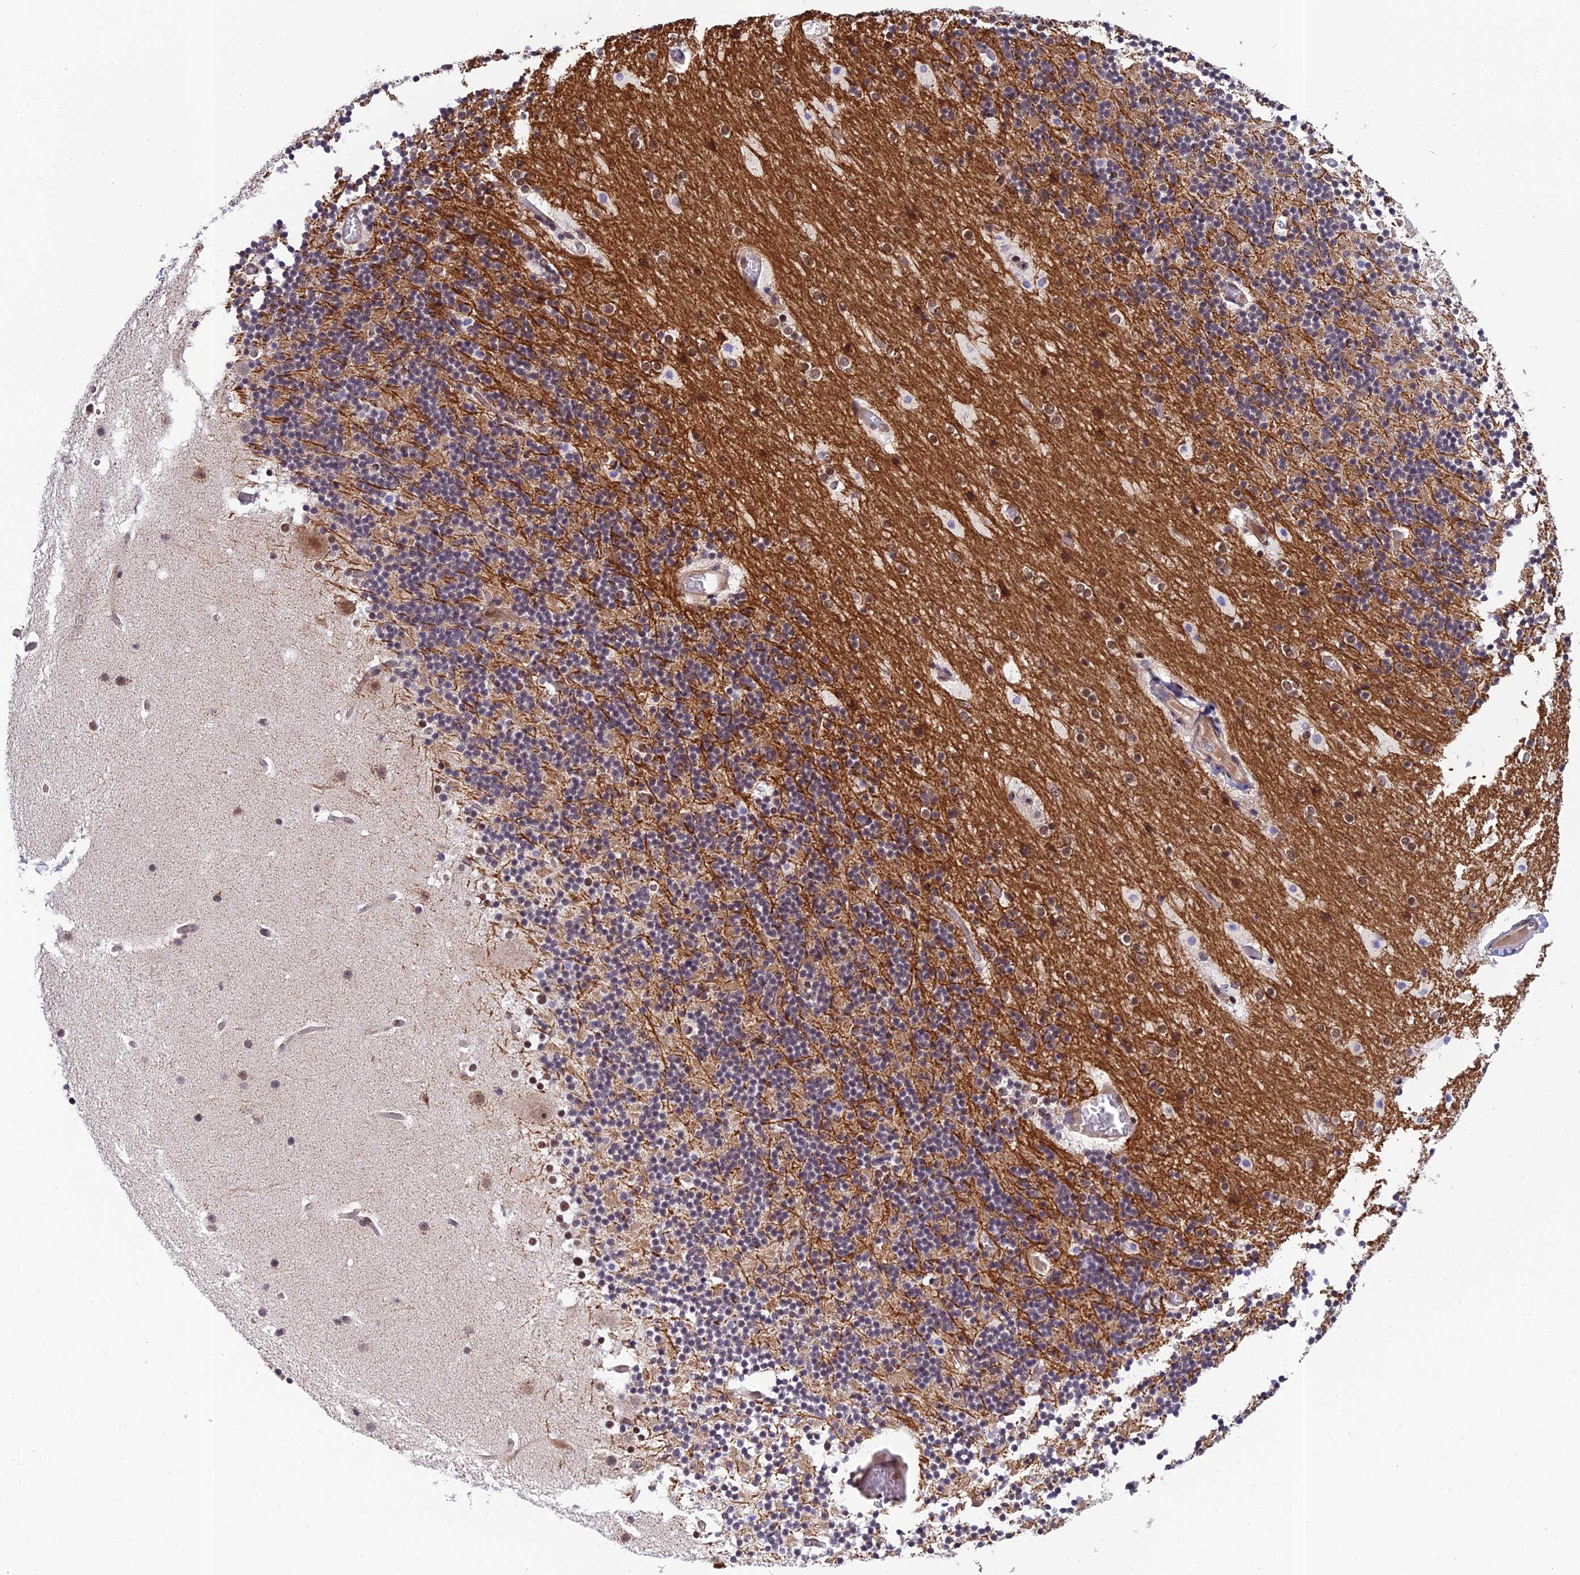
{"staining": {"intensity": "moderate", "quantity": ">75%", "location": "cytoplasmic/membranous"}, "tissue": "cerebellum", "cell_type": "Cells in granular layer", "image_type": "normal", "snomed": [{"axis": "morphology", "description": "Normal tissue, NOS"}, {"axis": "topography", "description": "Cerebellum"}], "caption": "Brown immunohistochemical staining in normal human cerebellum exhibits moderate cytoplasmic/membranous staining in approximately >75% of cells in granular layer. Immunohistochemistry stains the protein in brown and the nuclei are stained blue.", "gene": "REXO1", "patient": {"sex": "male", "age": 57}}